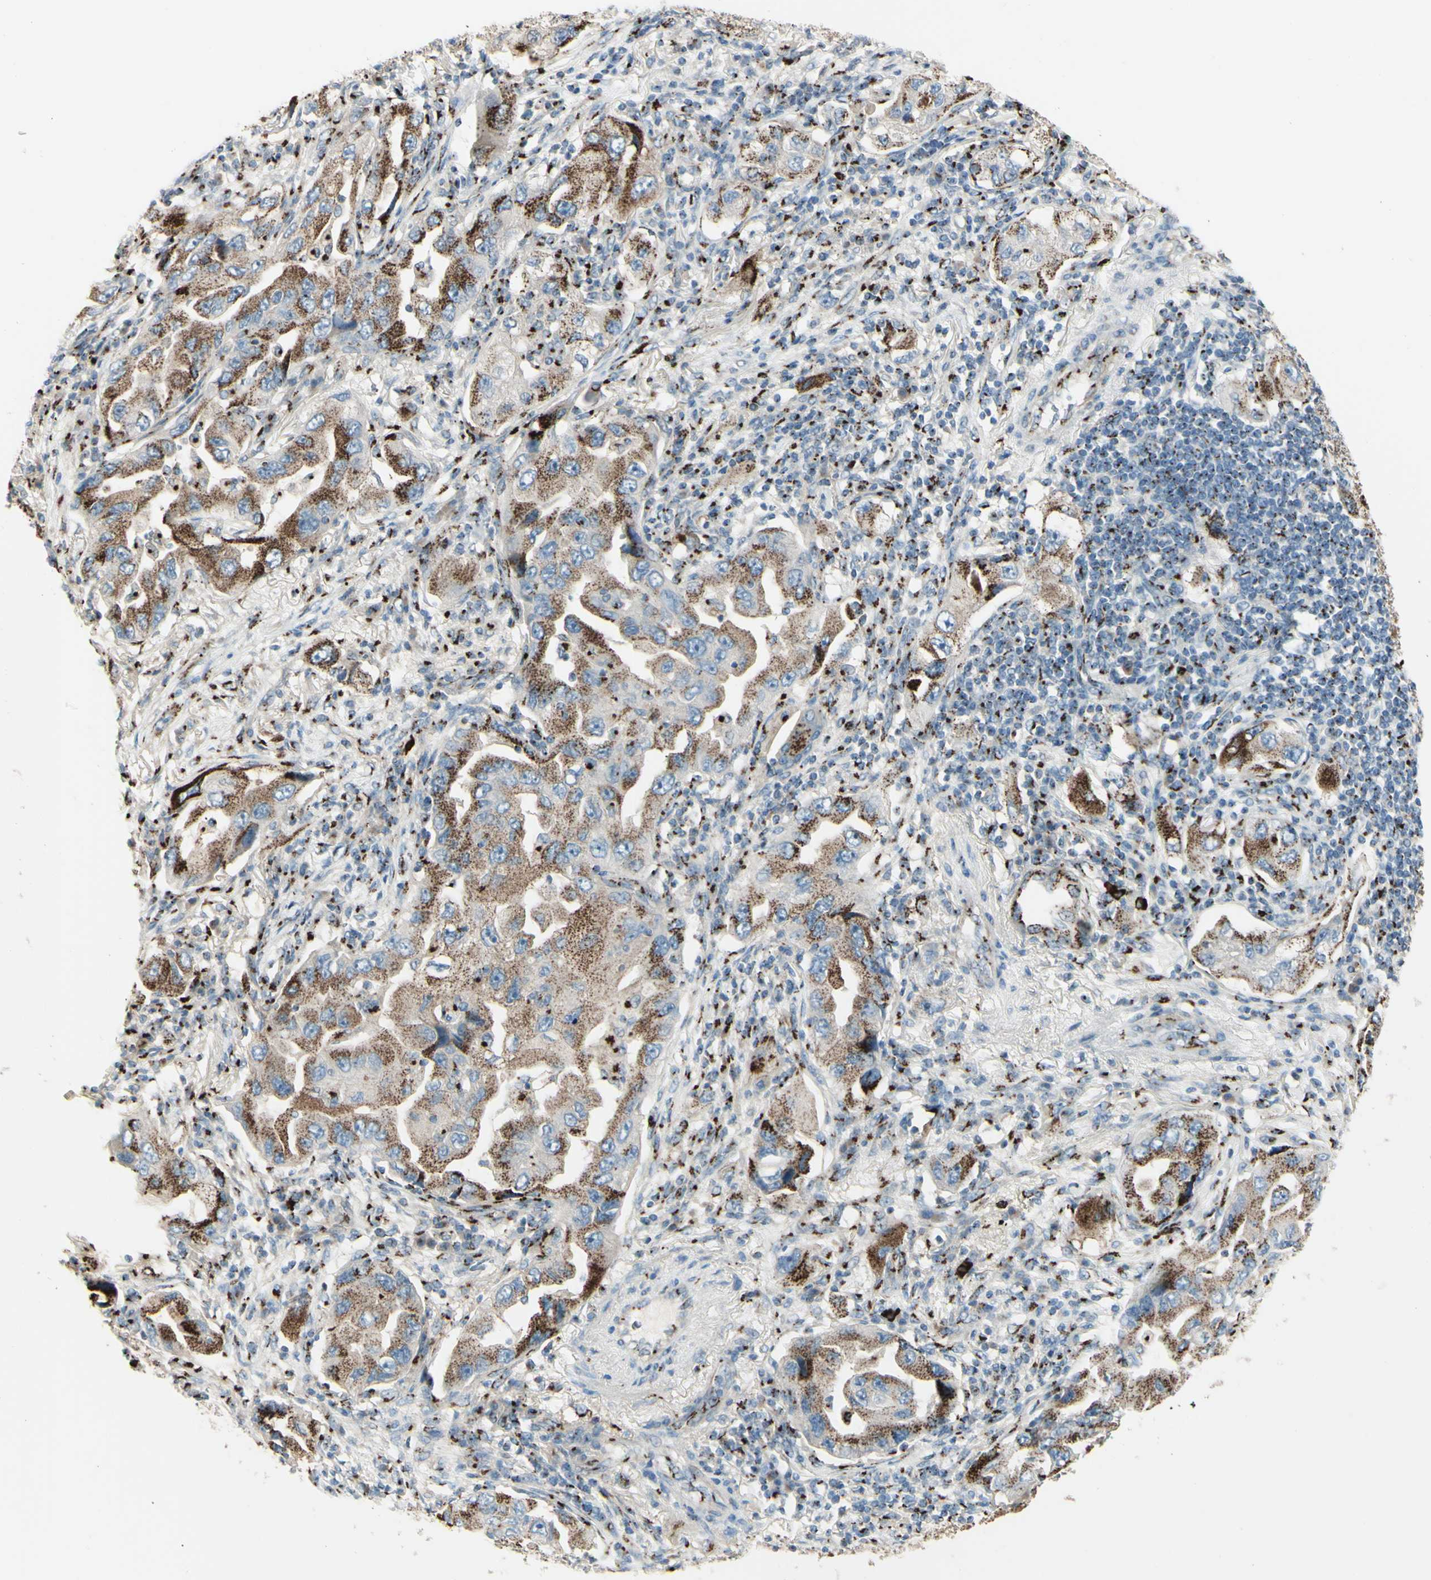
{"staining": {"intensity": "moderate", "quantity": ">75%", "location": "cytoplasmic/membranous"}, "tissue": "lung cancer", "cell_type": "Tumor cells", "image_type": "cancer", "snomed": [{"axis": "morphology", "description": "Adenocarcinoma, NOS"}, {"axis": "topography", "description": "Lung"}], "caption": "Immunohistochemistry (IHC) of human lung cancer displays medium levels of moderate cytoplasmic/membranous expression in approximately >75% of tumor cells.", "gene": "B4GALT1", "patient": {"sex": "female", "age": 65}}